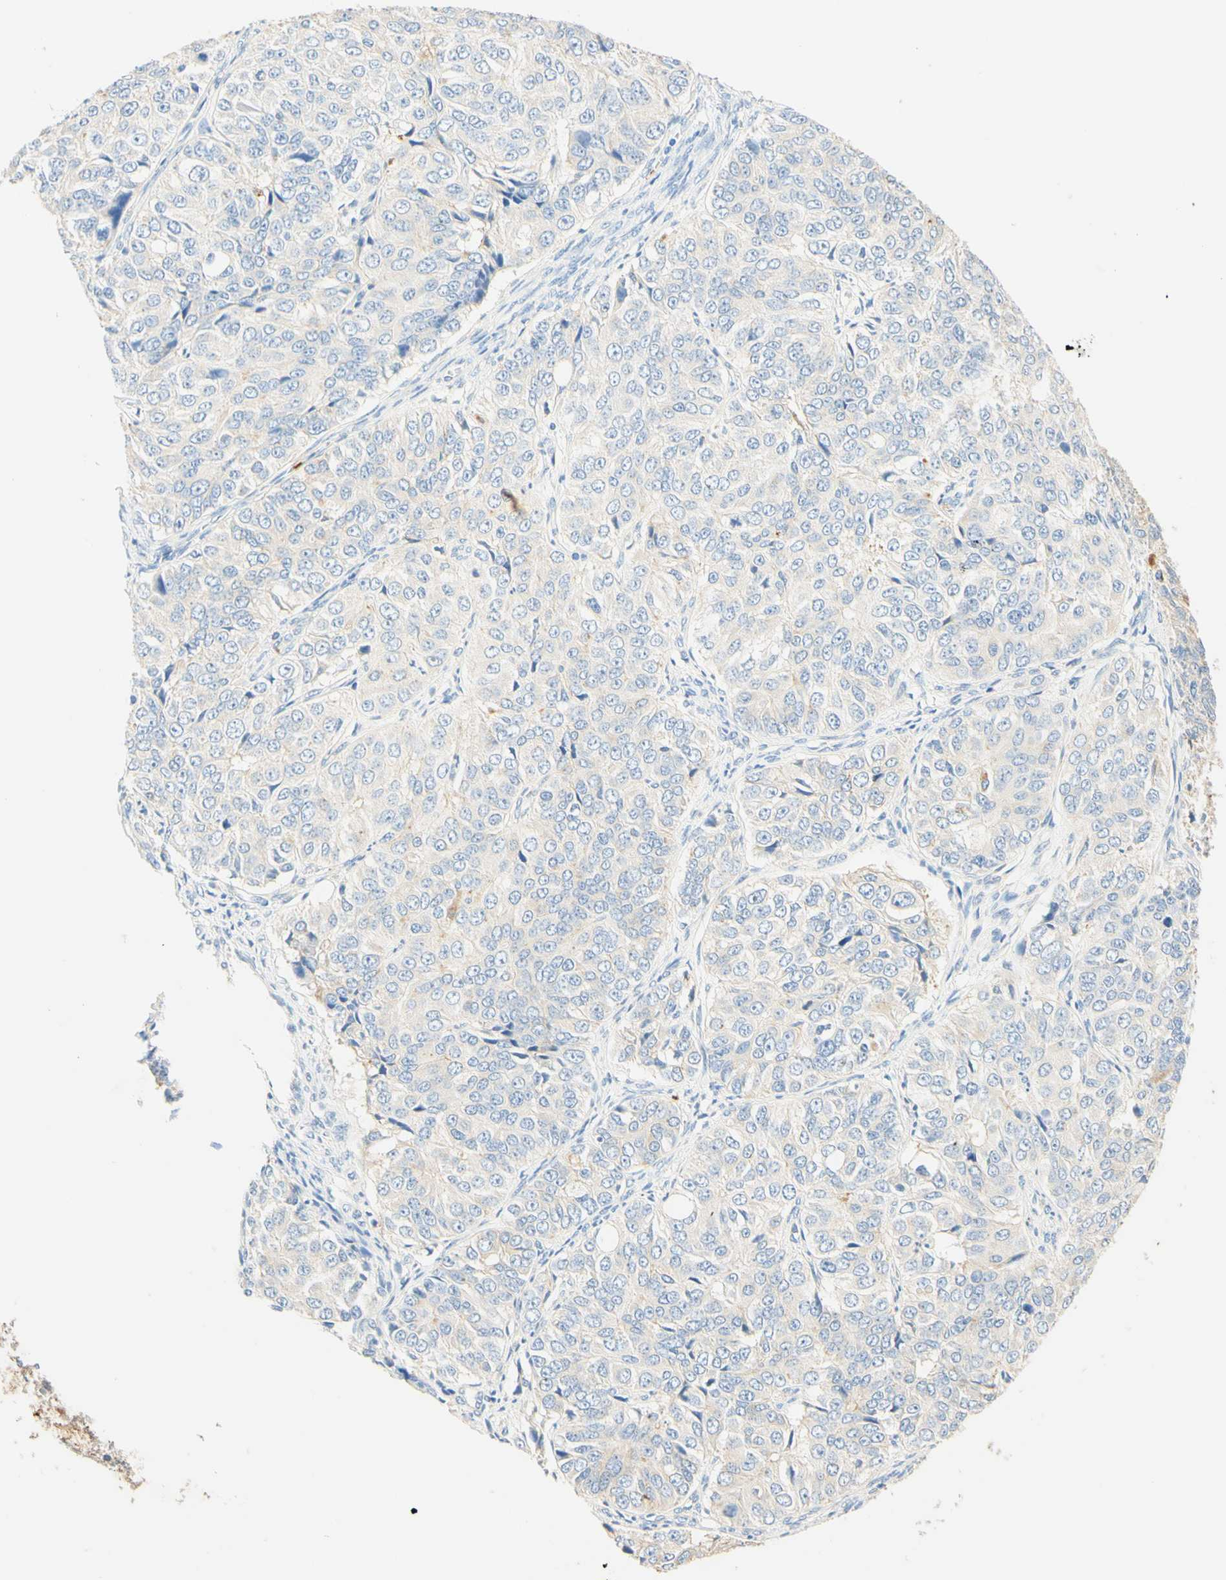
{"staining": {"intensity": "negative", "quantity": "none", "location": "none"}, "tissue": "ovarian cancer", "cell_type": "Tumor cells", "image_type": "cancer", "snomed": [{"axis": "morphology", "description": "Carcinoma, endometroid"}, {"axis": "topography", "description": "Ovary"}], "caption": "IHC of ovarian cancer exhibits no positivity in tumor cells. (DAB (3,3'-diaminobenzidine) IHC visualized using brightfield microscopy, high magnification).", "gene": "CD63", "patient": {"sex": "female", "age": 51}}